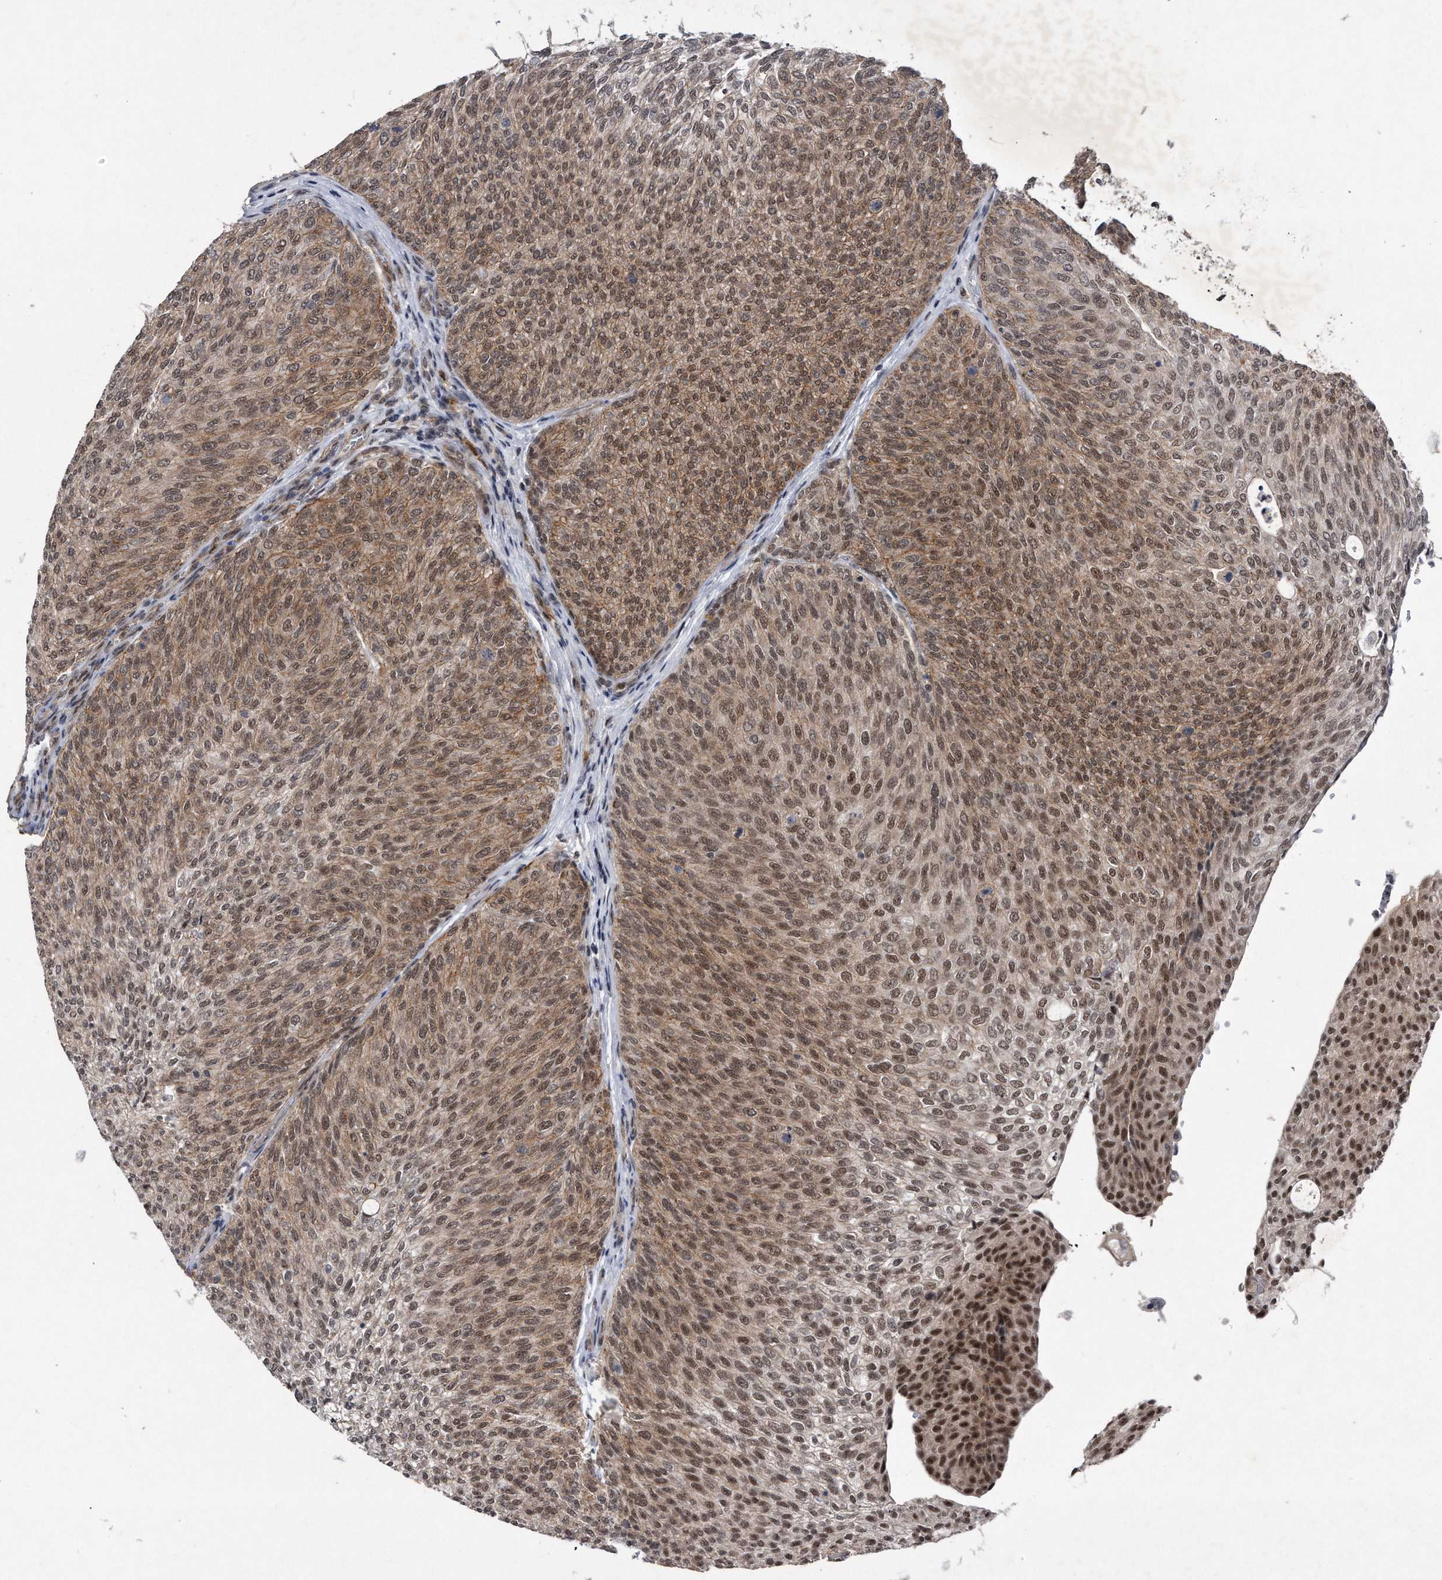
{"staining": {"intensity": "moderate", "quantity": ">75%", "location": "cytoplasmic/membranous,nuclear"}, "tissue": "urothelial cancer", "cell_type": "Tumor cells", "image_type": "cancer", "snomed": [{"axis": "morphology", "description": "Urothelial carcinoma, Low grade"}, {"axis": "topography", "description": "Urinary bladder"}], "caption": "The image displays immunohistochemical staining of urothelial cancer. There is moderate cytoplasmic/membranous and nuclear positivity is identified in approximately >75% of tumor cells. Using DAB (brown) and hematoxylin (blue) stains, captured at high magnification using brightfield microscopy.", "gene": "VIRMA", "patient": {"sex": "female", "age": 79}}